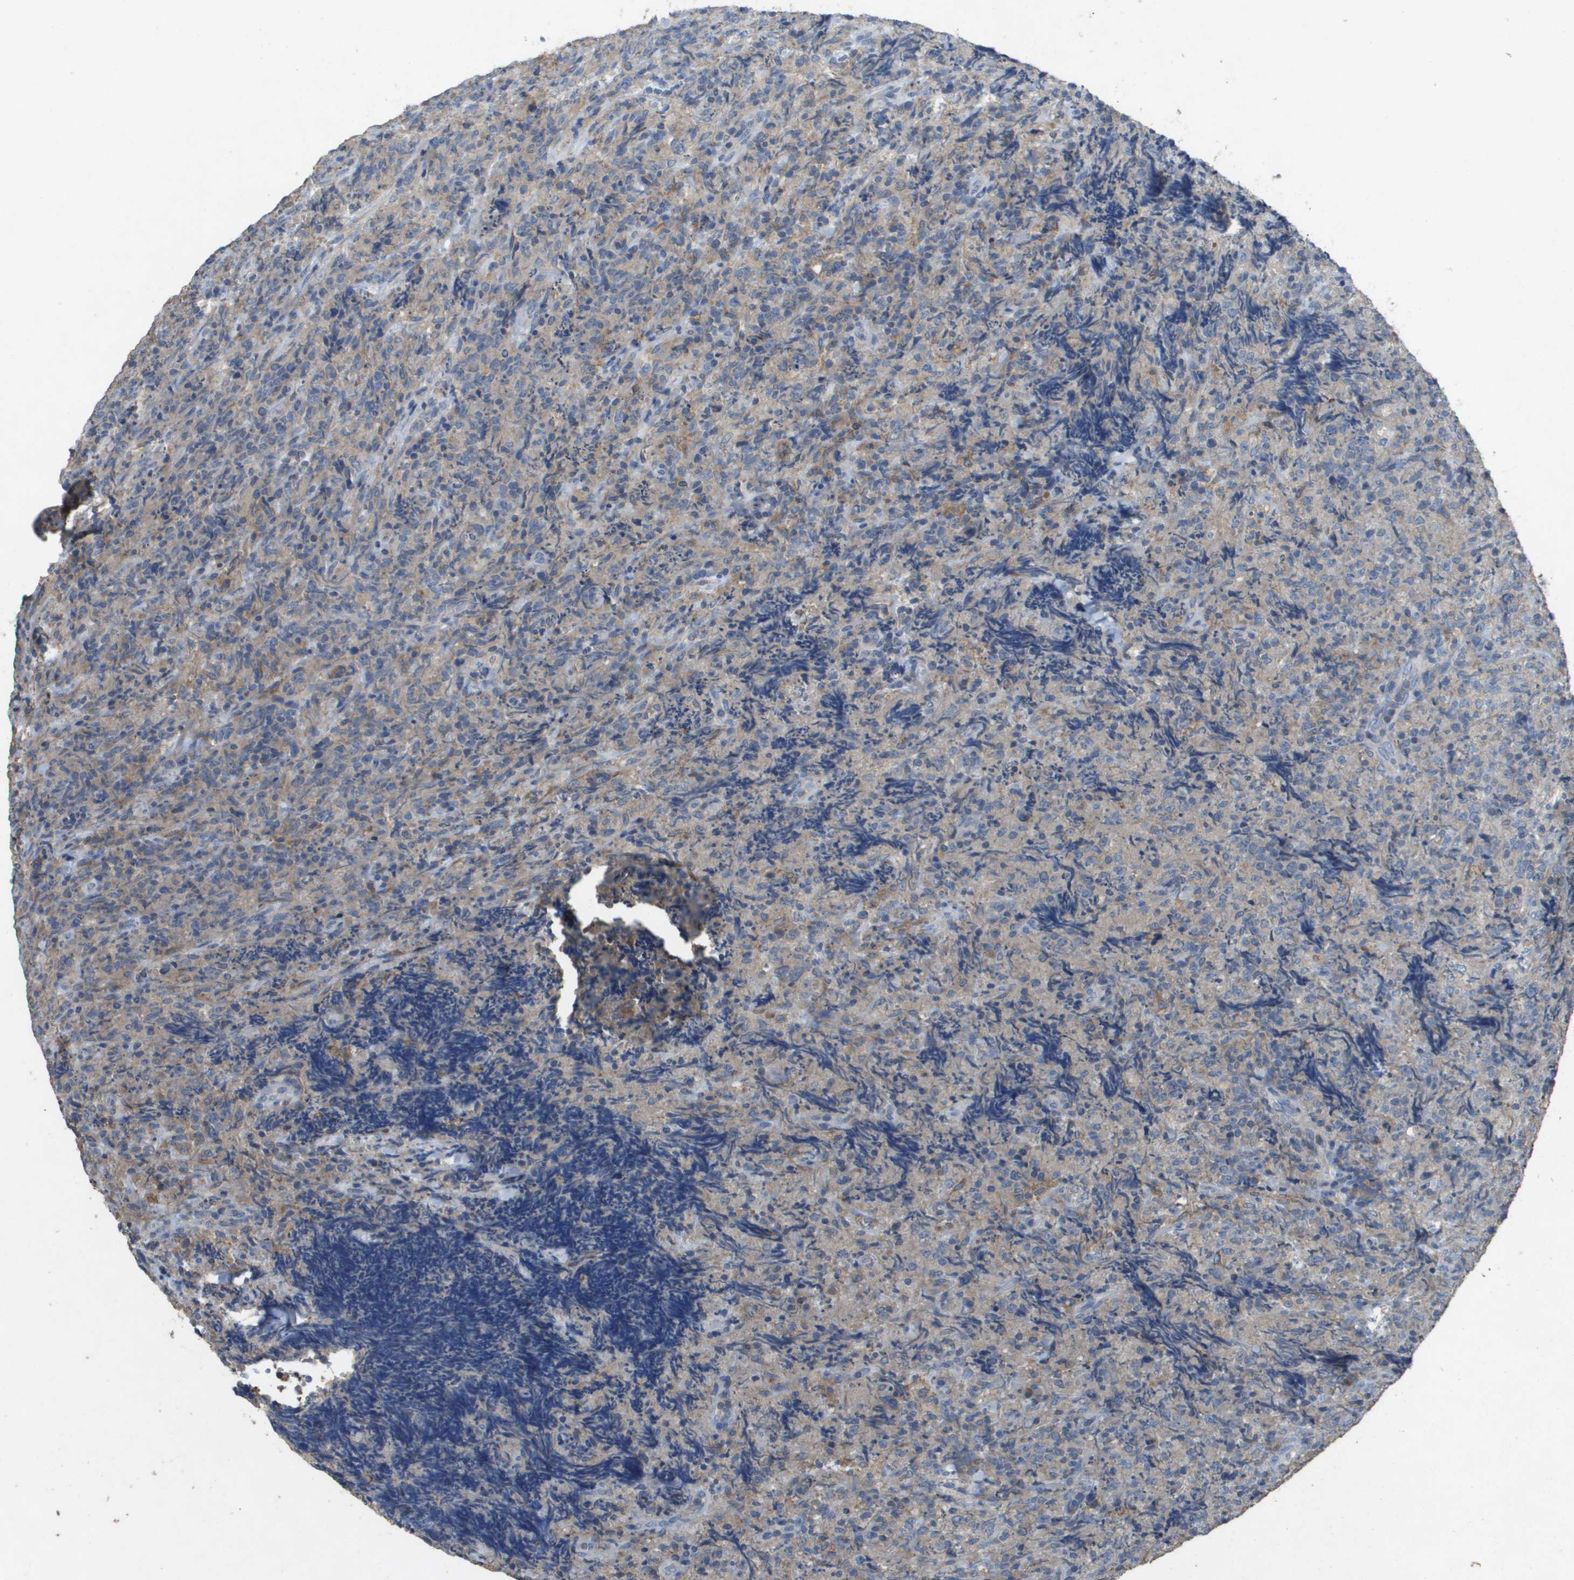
{"staining": {"intensity": "weak", "quantity": "<25%", "location": "cytoplasmic/membranous"}, "tissue": "lymphoma", "cell_type": "Tumor cells", "image_type": "cancer", "snomed": [{"axis": "morphology", "description": "Malignant lymphoma, non-Hodgkin's type, High grade"}, {"axis": "topography", "description": "Tonsil"}], "caption": "The histopathology image demonstrates no staining of tumor cells in malignant lymphoma, non-Hodgkin's type (high-grade).", "gene": "CLCA4", "patient": {"sex": "female", "age": 36}}